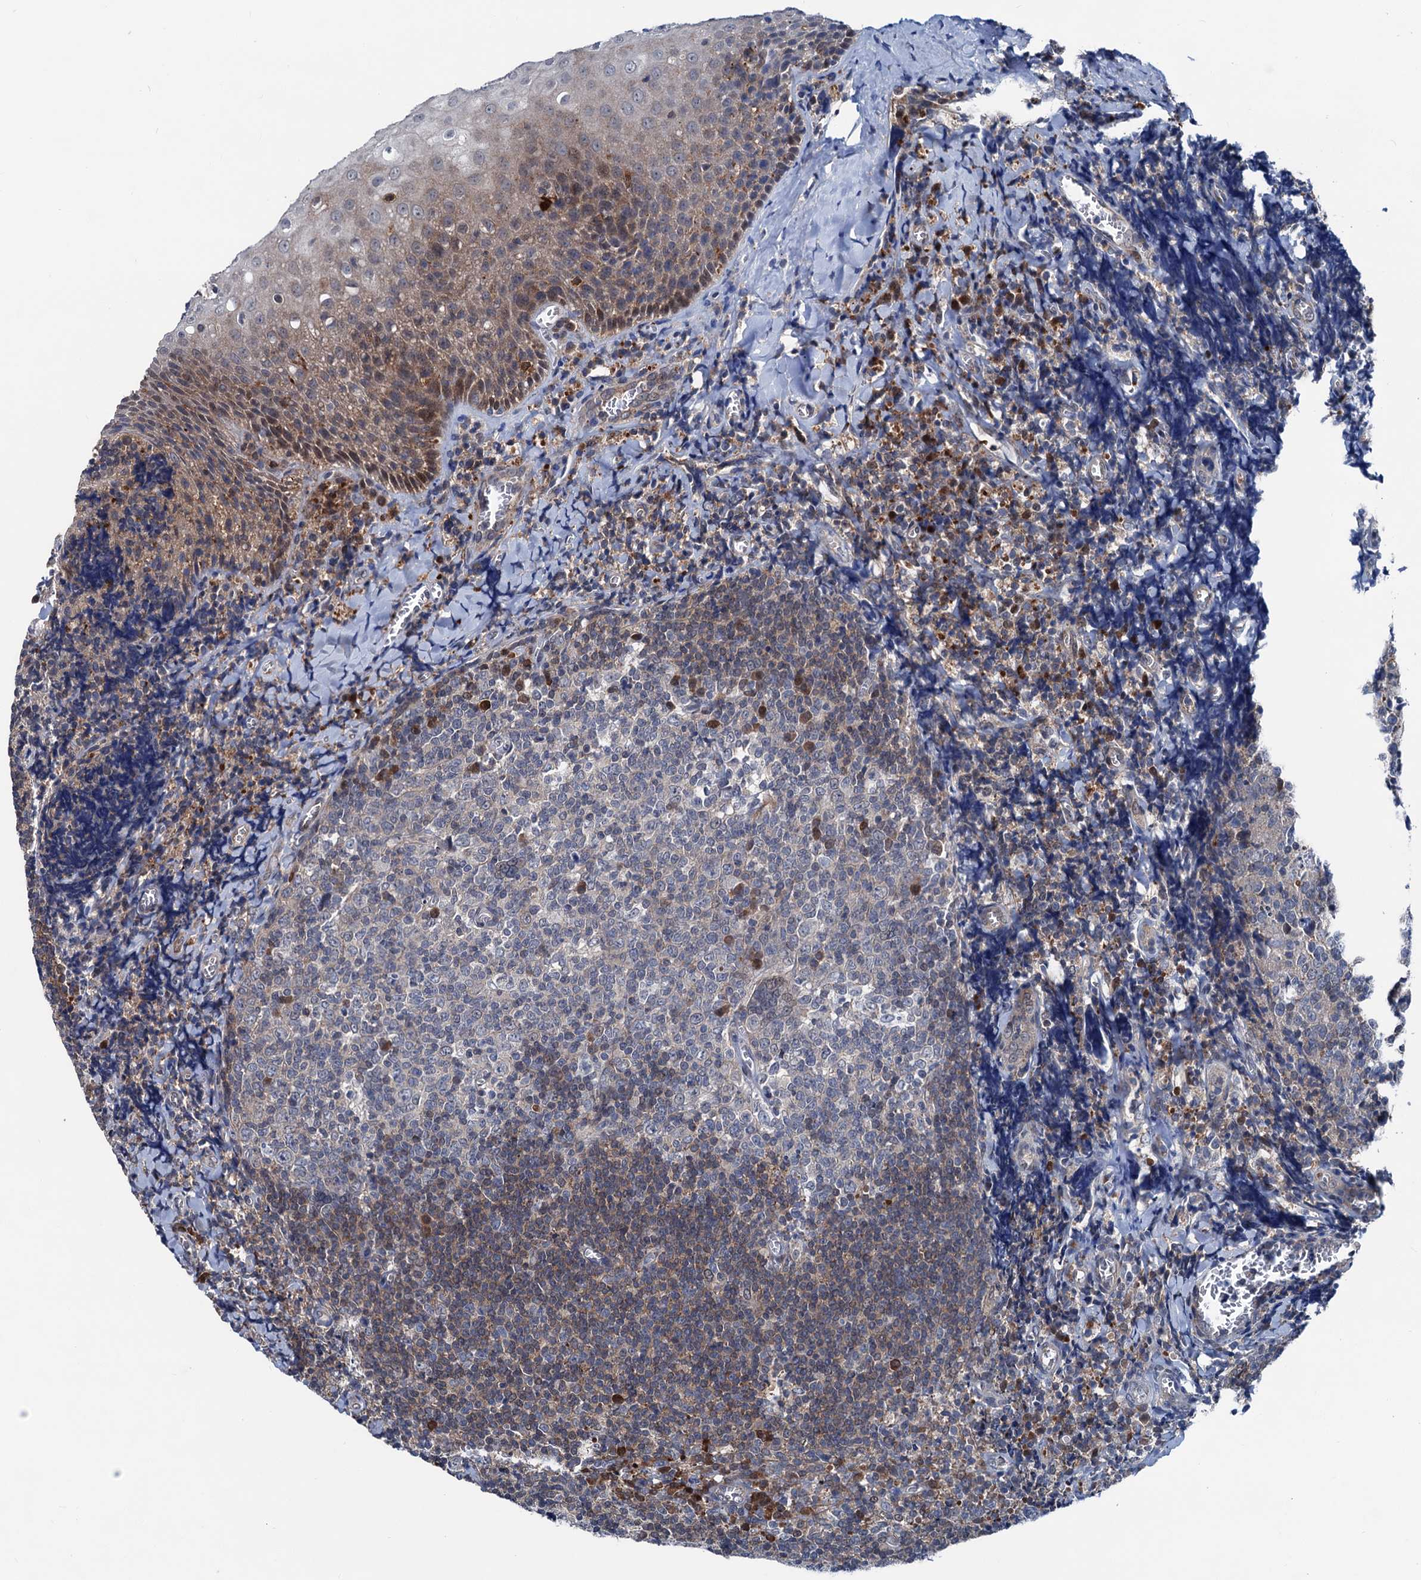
{"staining": {"intensity": "moderate", "quantity": "<25%", "location": "nuclear"}, "tissue": "tonsil", "cell_type": "Germinal center cells", "image_type": "normal", "snomed": [{"axis": "morphology", "description": "Normal tissue, NOS"}, {"axis": "topography", "description": "Tonsil"}], "caption": "Tonsil was stained to show a protein in brown. There is low levels of moderate nuclear expression in about <25% of germinal center cells. The protein is stained brown, and the nuclei are stained in blue (DAB (3,3'-diaminobenzidine) IHC with brightfield microscopy, high magnification).", "gene": "GLO1", "patient": {"sex": "male", "age": 27}}